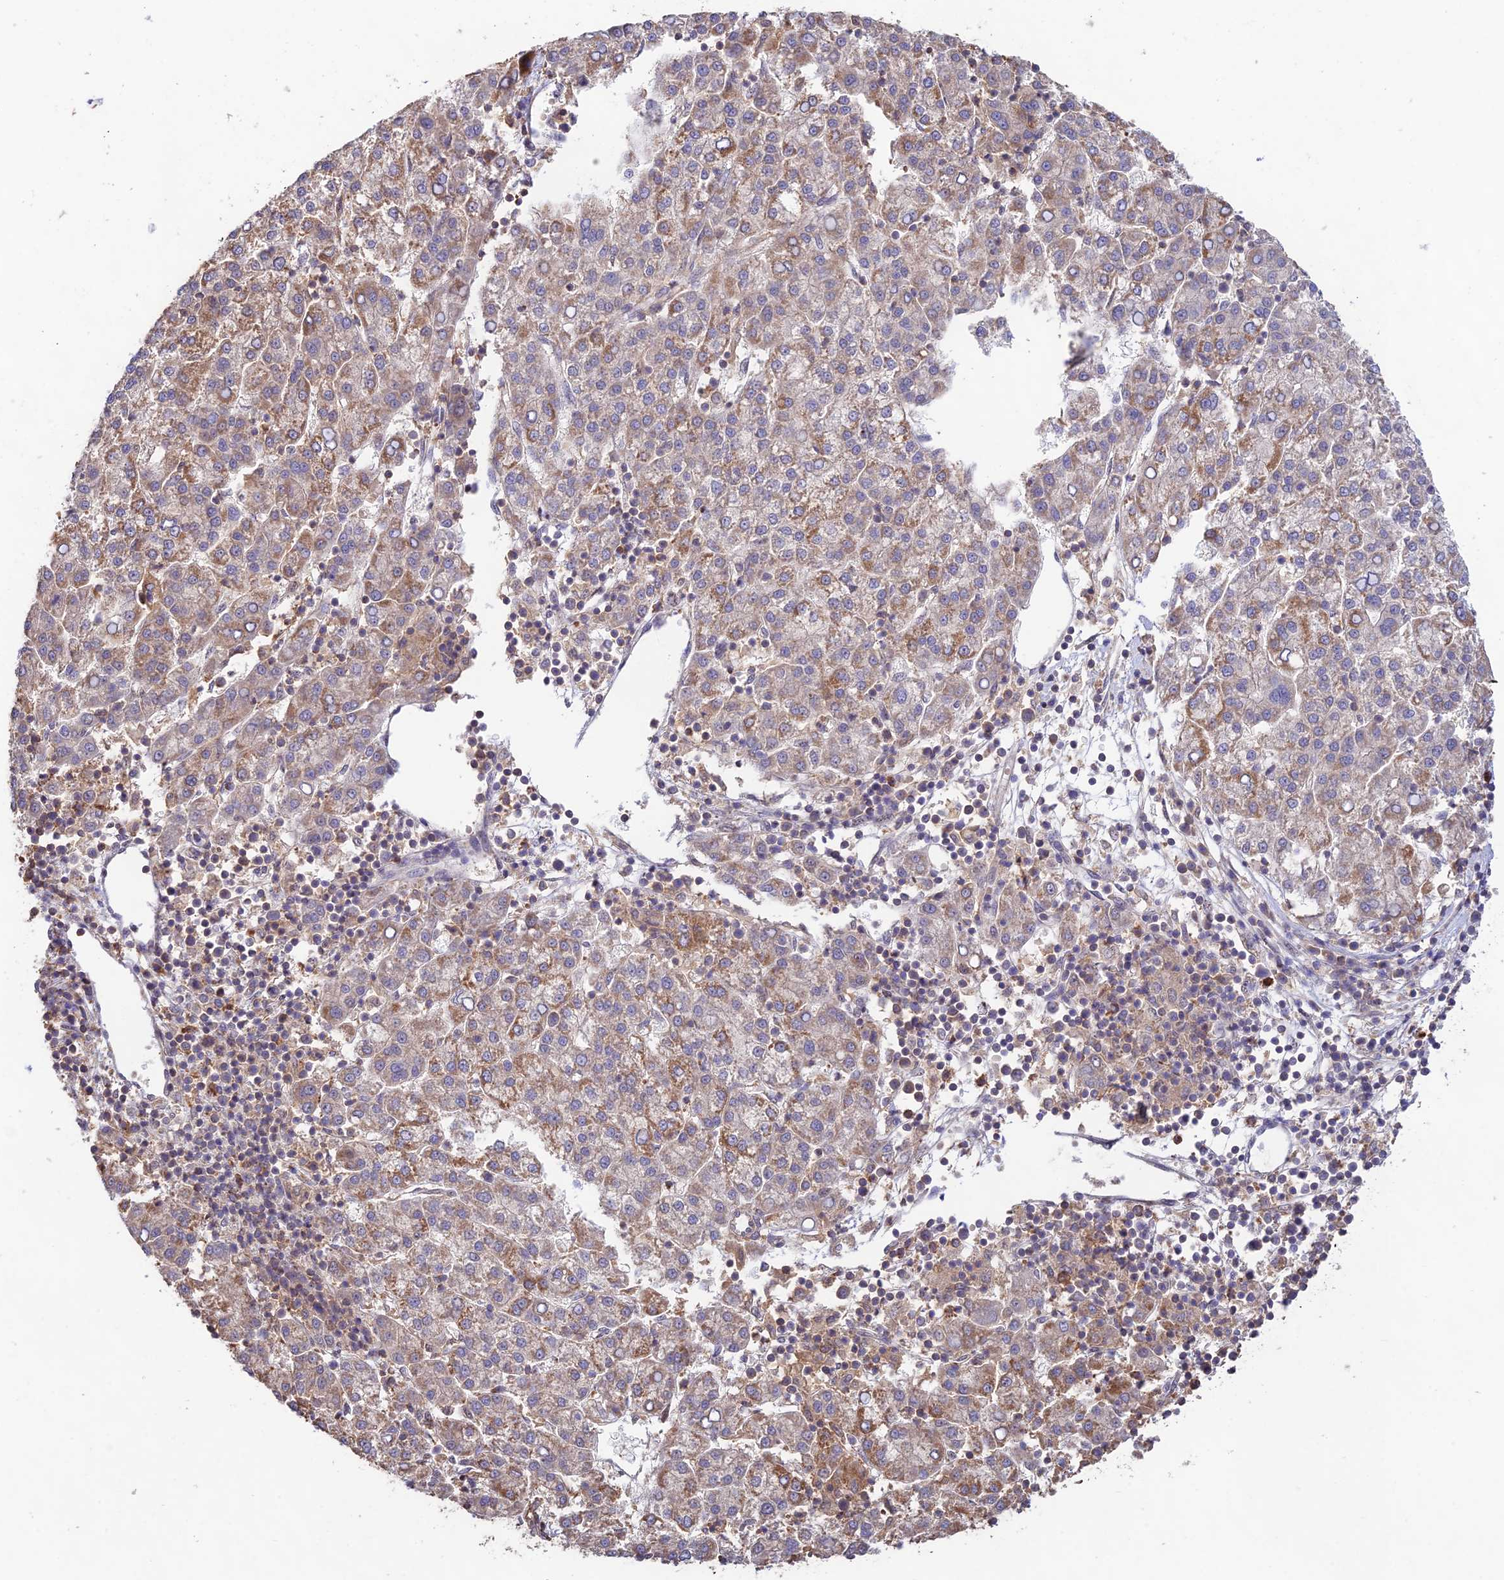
{"staining": {"intensity": "moderate", "quantity": "25%-75%", "location": "cytoplasmic/membranous"}, "tissue": "liver cancer", "cell_type": "Tumor cells", "image_type": "cancer", "snomed": [{"axis": "morphology", "description": "Carcinoma, Hepatocellular, NOS"}, {"axis": "topography", "description": "Liver"}], "caption": "Immunohistochemistry (IHC) of human hepatocellular carcinoma (liver) reveals medium levels of moderate cytoplasmic/membranous positivity in approximately 25%-75% of tumor cells. The staining was performed using DAB, with brown indicating positive protein expression. Nuclei are stained blue with hematoxylin.", "gene": "CLCF1", "patient": {"sex": "female", "age": 58}}